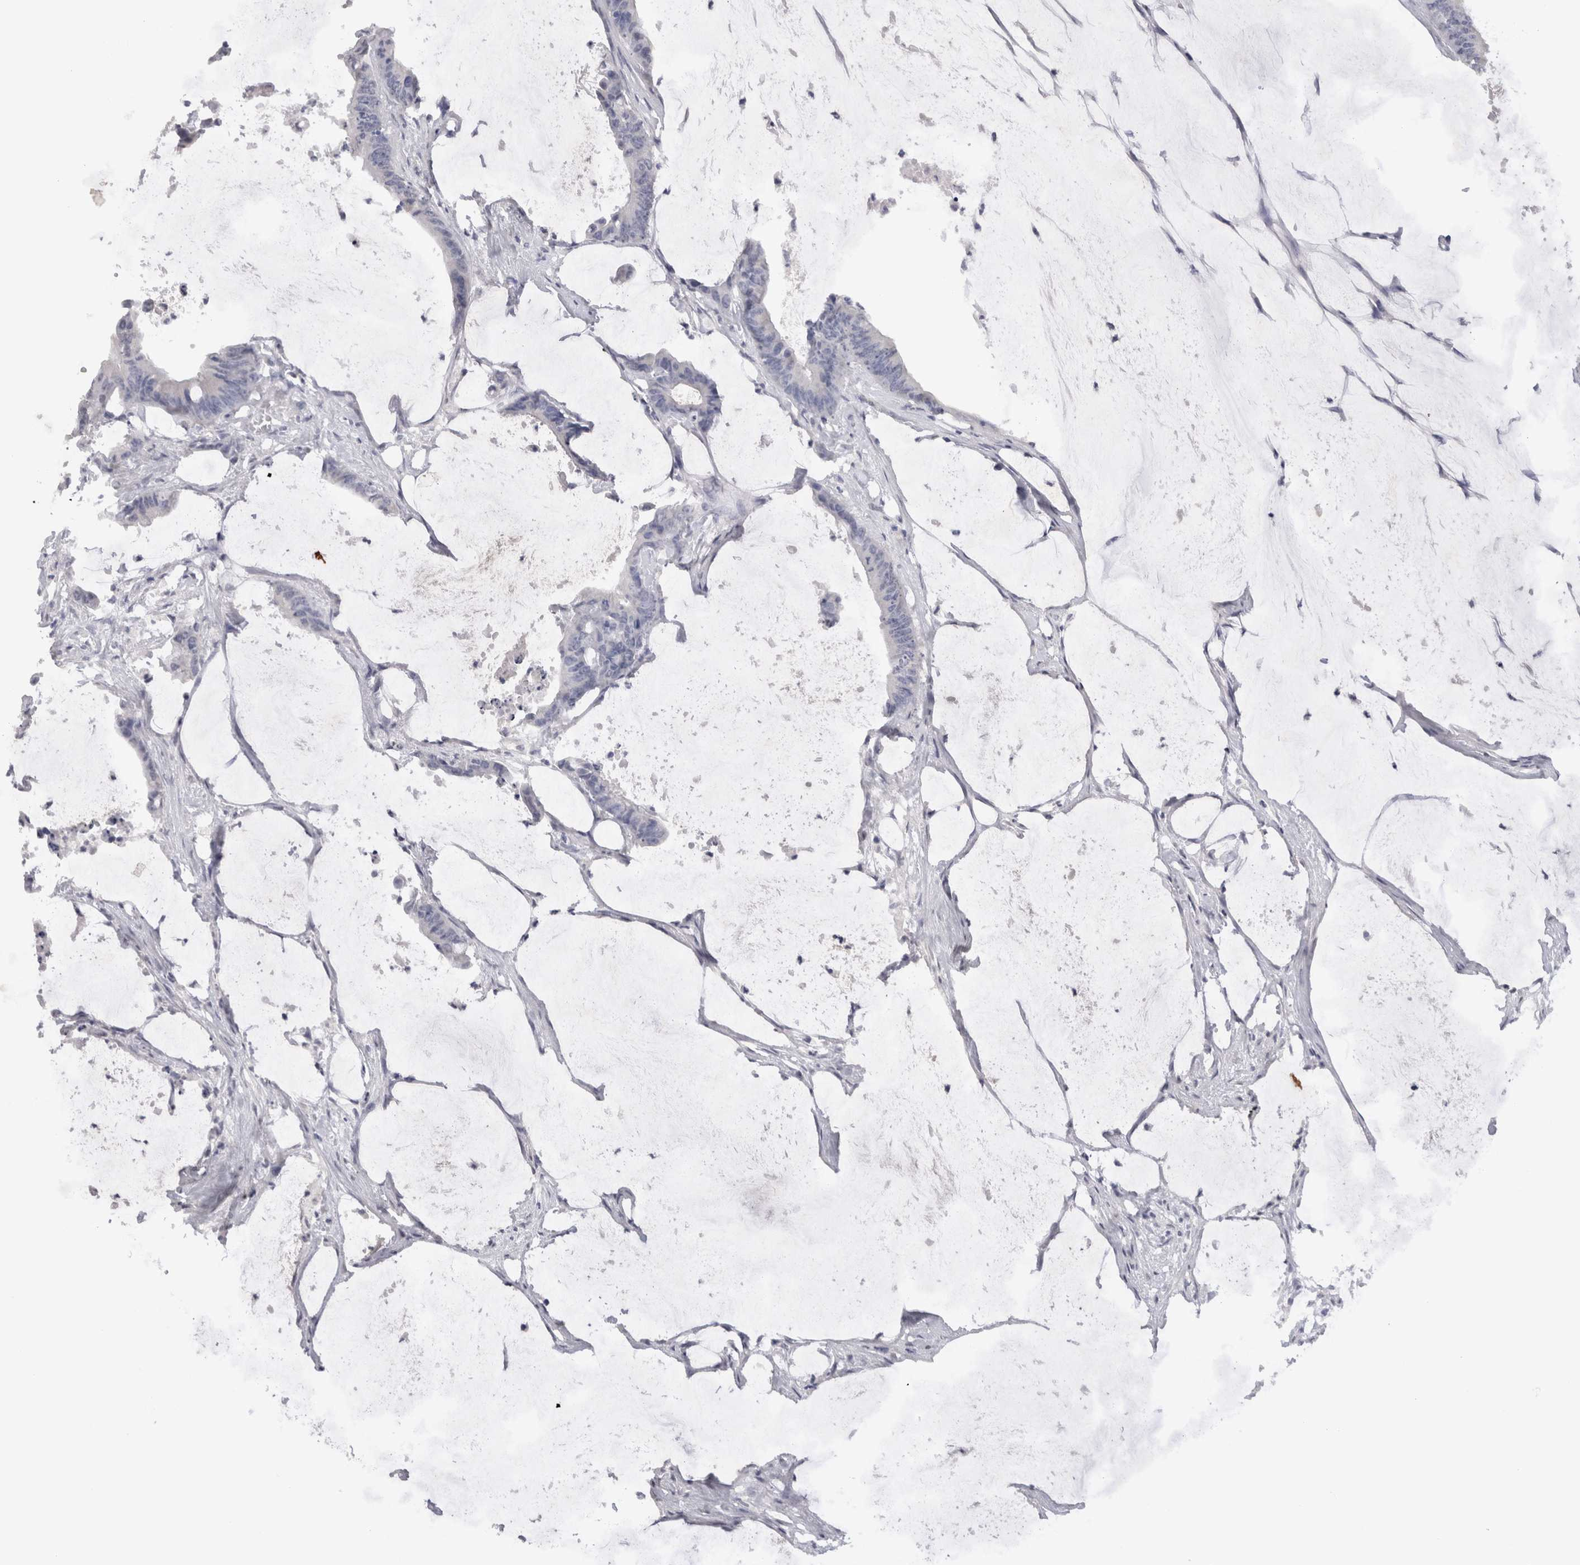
{"staining": {"intensity": "negative", "quantity": "none", "location": "none"}, "tissue": "colorectal cancer", "cell_type": "Tumor cells", "image_type": "cancer", "snomed": [{"axis": "morphology", "description": "Adenocarcinoma, NOS"}, {"axis": "topography", "description": "Rectum"}], "caption": "Immunohistochemistry (IHC) of colorectal adenocarcinoma exhibits no positivity in tumor cells. (DAB IHC, high magnification).", "gene": "CDH6", "patient": {"sex": "female", "age": 66}}